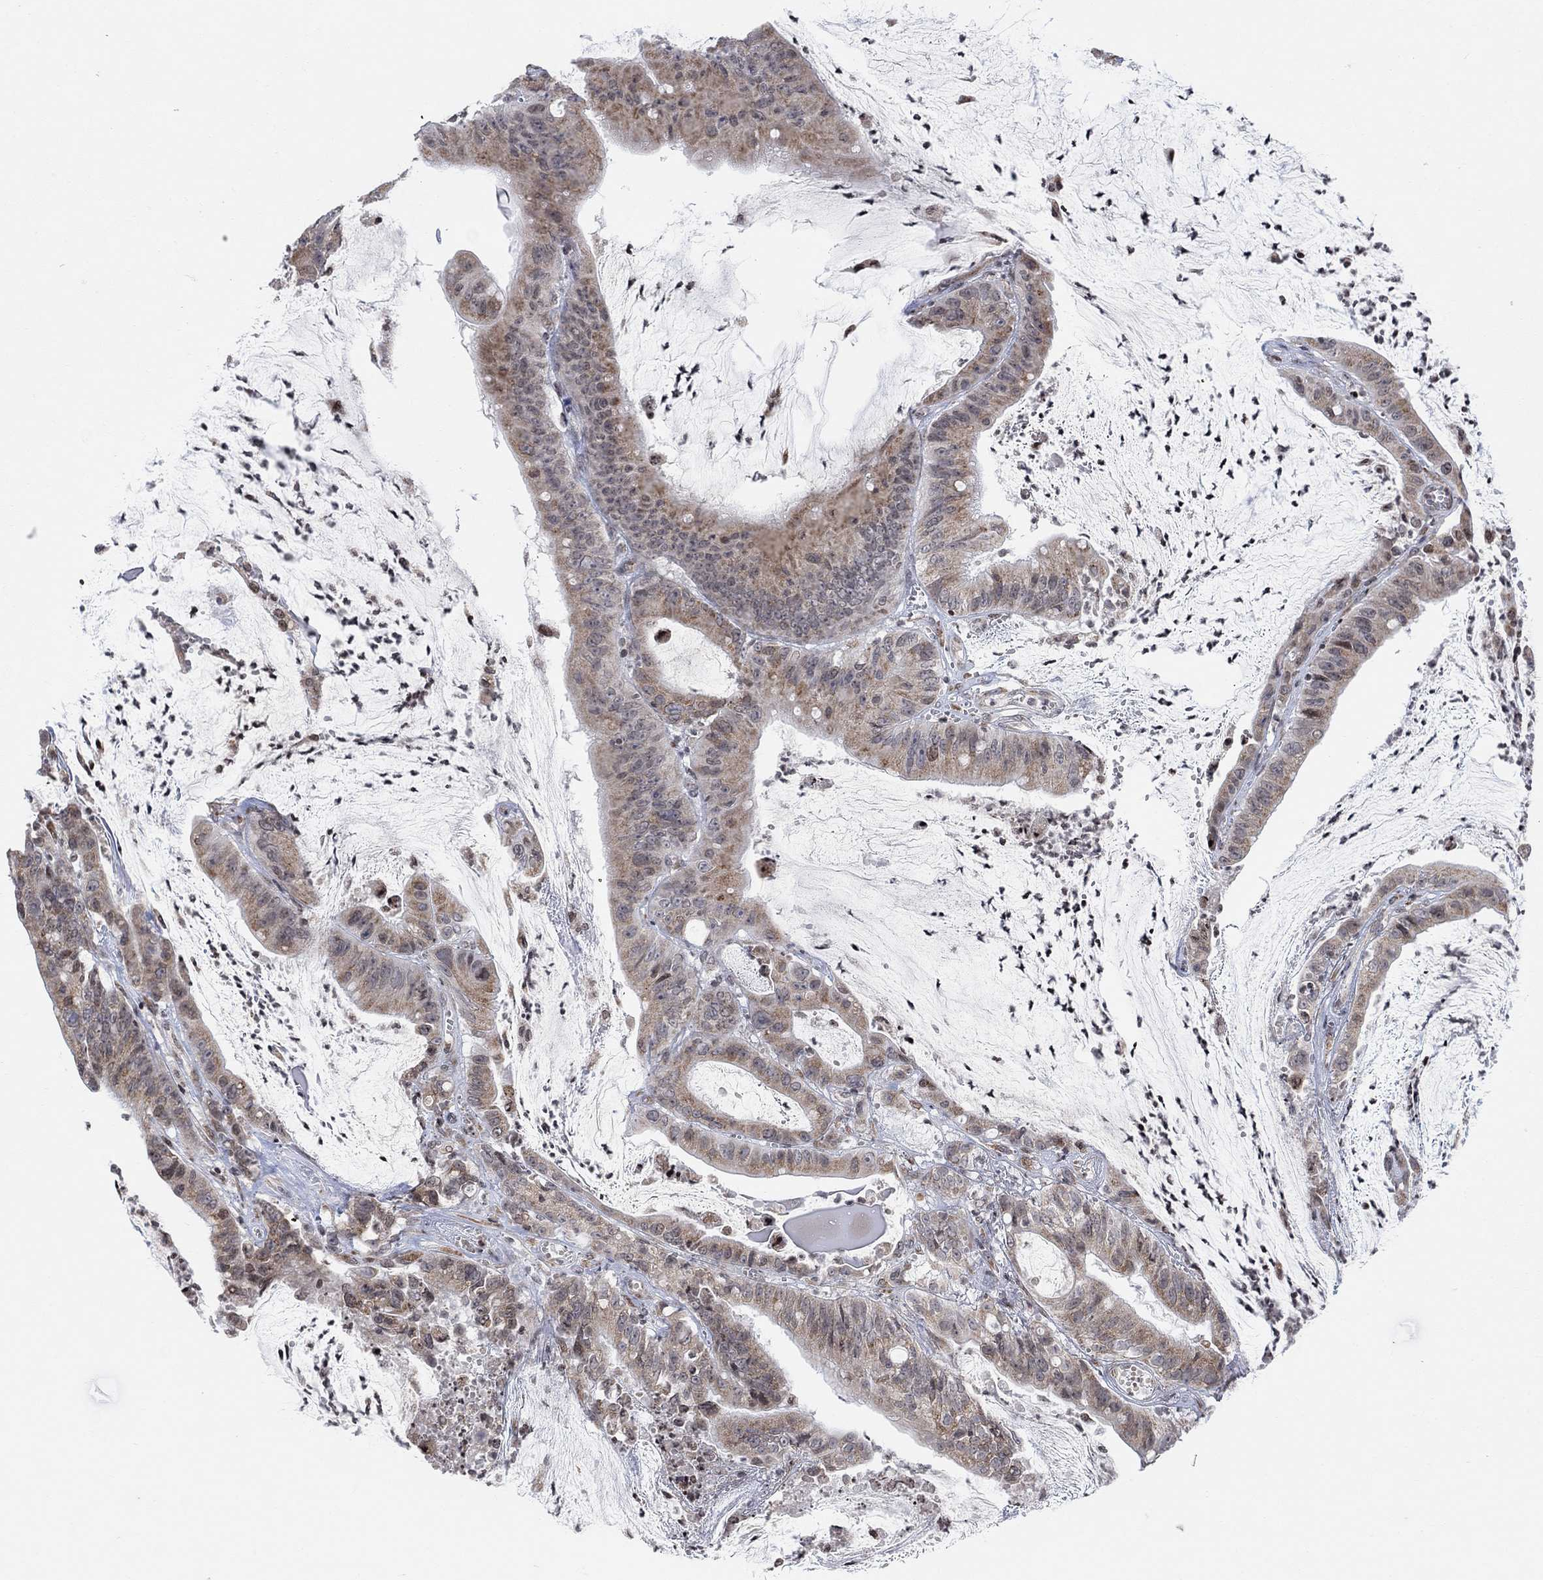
{"staining": {"intensity": "weak", "quantity": ">75%", "location": "cytoplasmic/membranous"}, "tissue": "colorectal cancer", "cell_type": "Tumor cells", "image_type": "cancer", "snomed": [{"axis": "morphology", "description": "Adenocarcinoma, NOS"}, {"axis": "topography", "description": "Colon"}], "caption": "High-magnification brightfield microscopy of colorectal cancer (adenocarcinoma) stained with DAB (3,3'-diaminobenzidine) (brown) and counterstained with hematoxylin (blue). tumor cells exhibit weak cytoplasmic/membranous expression is present in approximately>75% of cells.", "gene": "ABHD14A", "patient": {"sex": "female", "age": 69}}